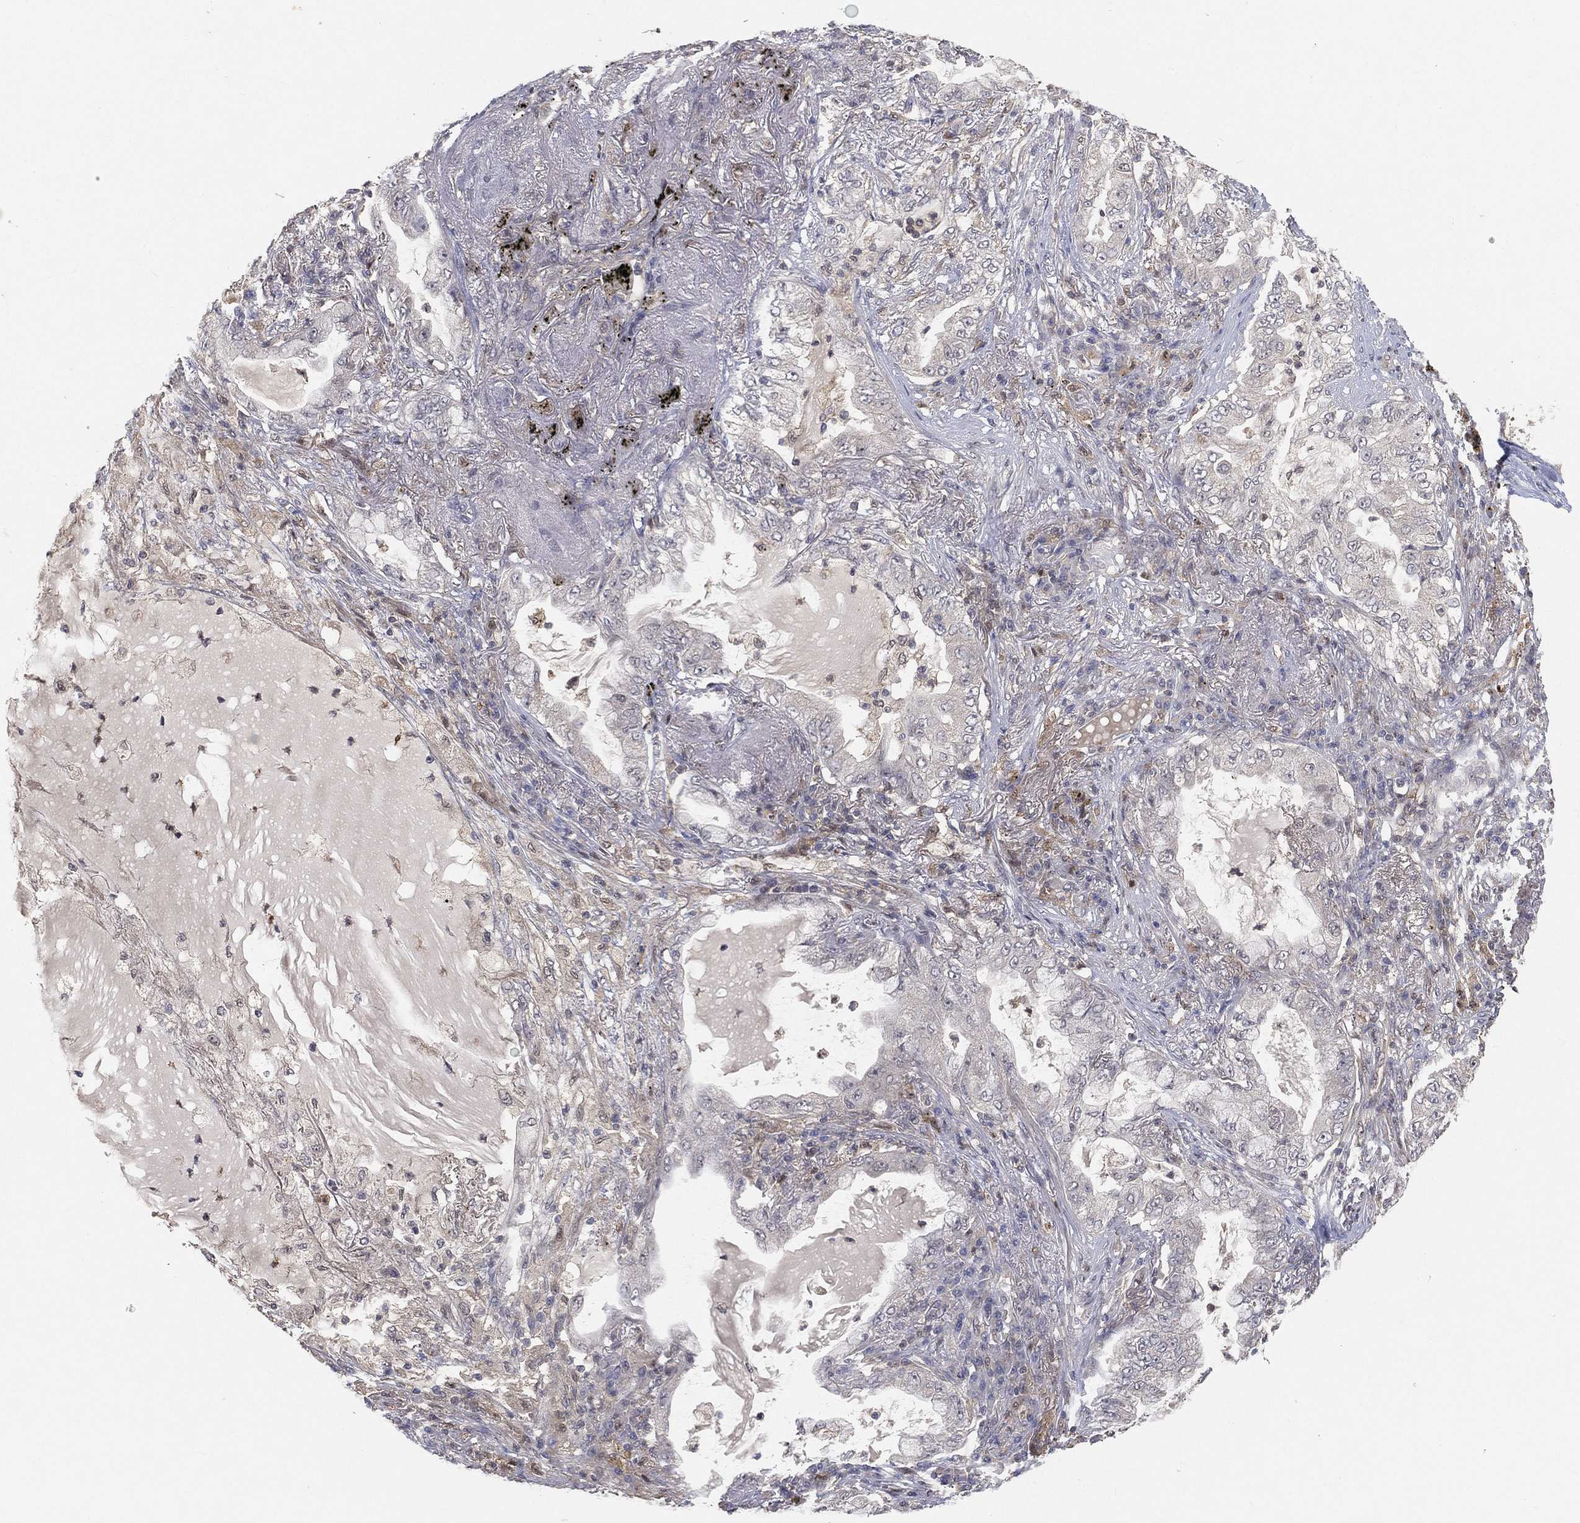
{"staining": {"intensity": "negative", "quantity": "none", "location": "none"}, "tissue": "lung cancer", "cell_type": "Tumor cells", "image_type": "cancer", "snomed": [{"axis": "morphology", "description": "Adenocarcinoma, NOS"}, {"axis": "topography", "description": "Lung"}], "caption": "An immunohistochemistry histopathology image of lung cancer (adenocarcinoma) is shown. There is no staining in tumor cells of lung cancer (adenocarcinoma).", "gene": "MAPK1", "patient": {"sex": "female", "age": 73}}